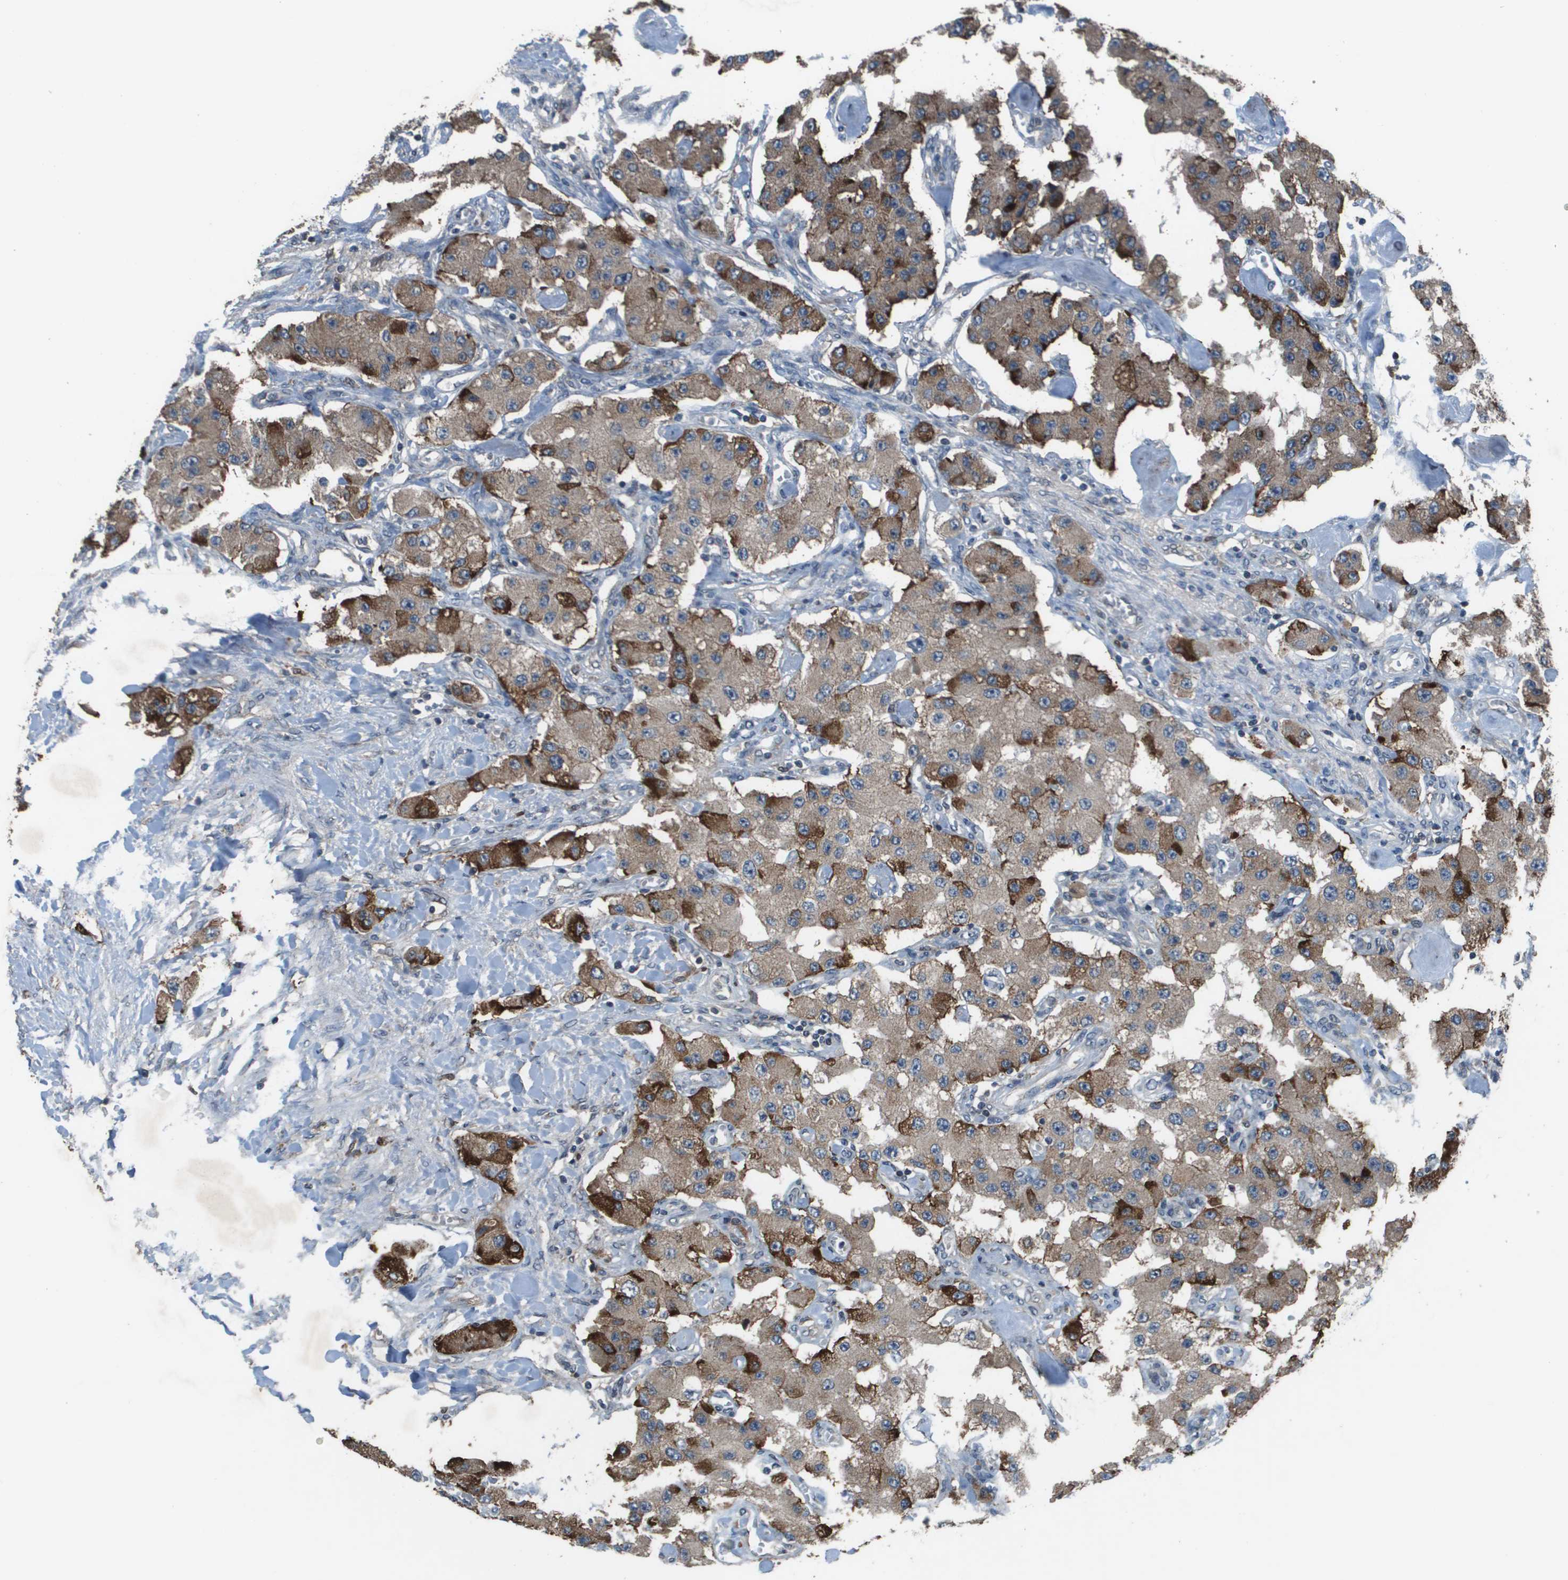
{"staining": {"intensity": "moderate", "quantity": ">75%", "location": "cytoplasmic/membranous"}, "tissue": "carcinoid", "cell_type": "Tumor cells", "image_type": "cancer", "snomed": [{"axis": "morphology", "description": "Carcinoid, malignant, NOS"}, {"axis": "topography", "description": "Pancreas"}], "caption": "Immunohistochemistry histopathology image of neoplastic tissue: human carcinoid stained using immunohistochemistry shows medium levels of moderate protein expression localized specifically in the cytoplasmic/membranous of tumor cells, appearing as a cytoplasmic/membranous brown color.", "gene": "GOSR2", "patient": {"sex": "male", "age": 41}}